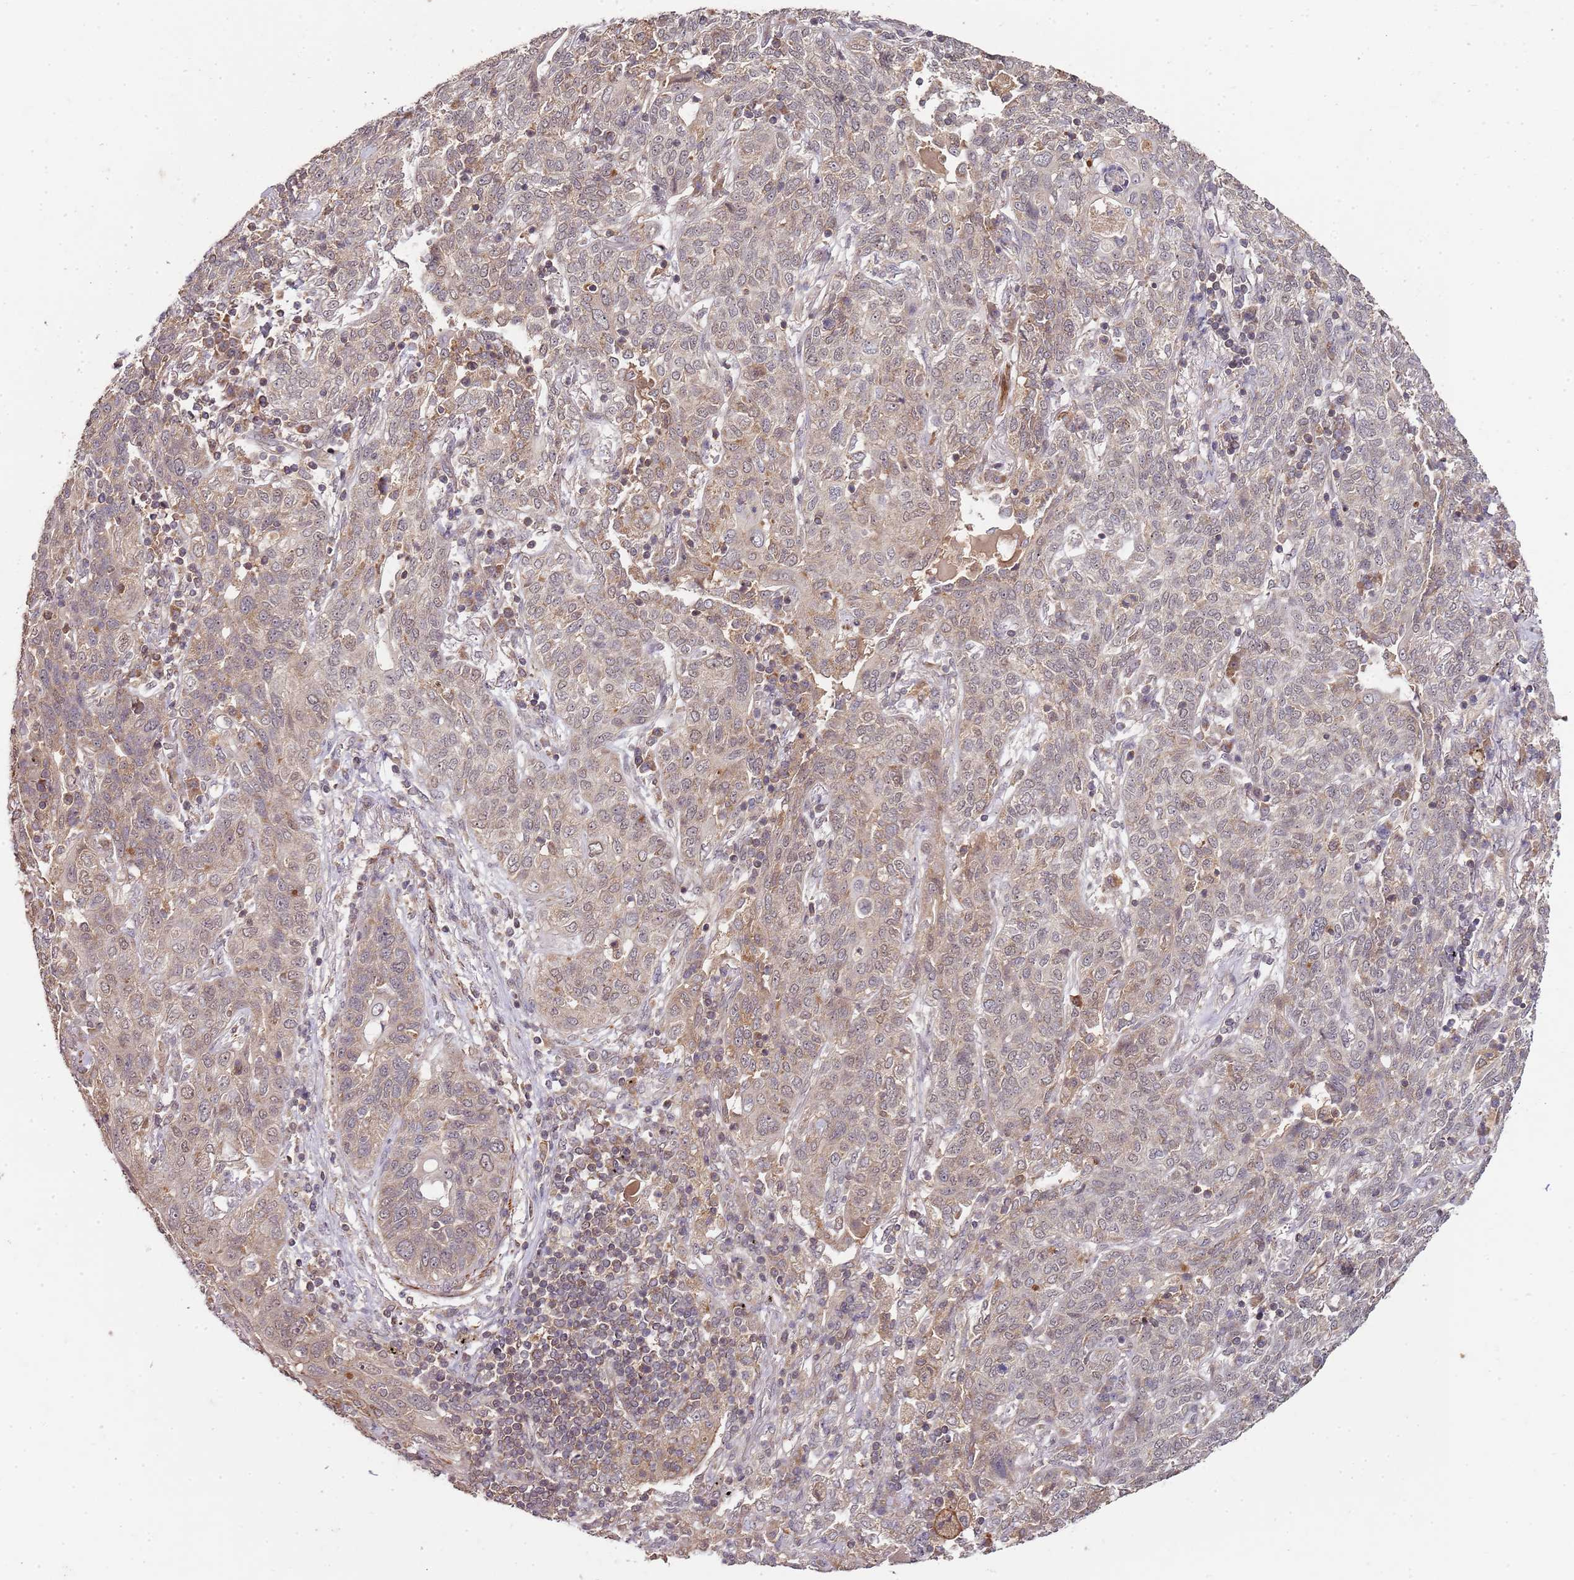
{"staining": {"intensity": "weak", "quantity": "25%-75%", "location": "cytoplasmic/membranous,nuclear"}, "tissue": "lung cancer", "cell_type": "Tumor cells", "image_type": "cancer", "snomed": [{"axis": "morphology", "description": "Squamous cell carcinoma, NOS"}, {"axis": "topography", "description": "Lung"}], "caption": "Protein expression by immunohistochemistry reveals weak cytoplasmic/membranous and nuclear expression in approximately 25%-75% of tumor cells in squamous cell carcinoma (lung).", "gene": "LIN37", "patient": {"sex": "female", "age": 70}}